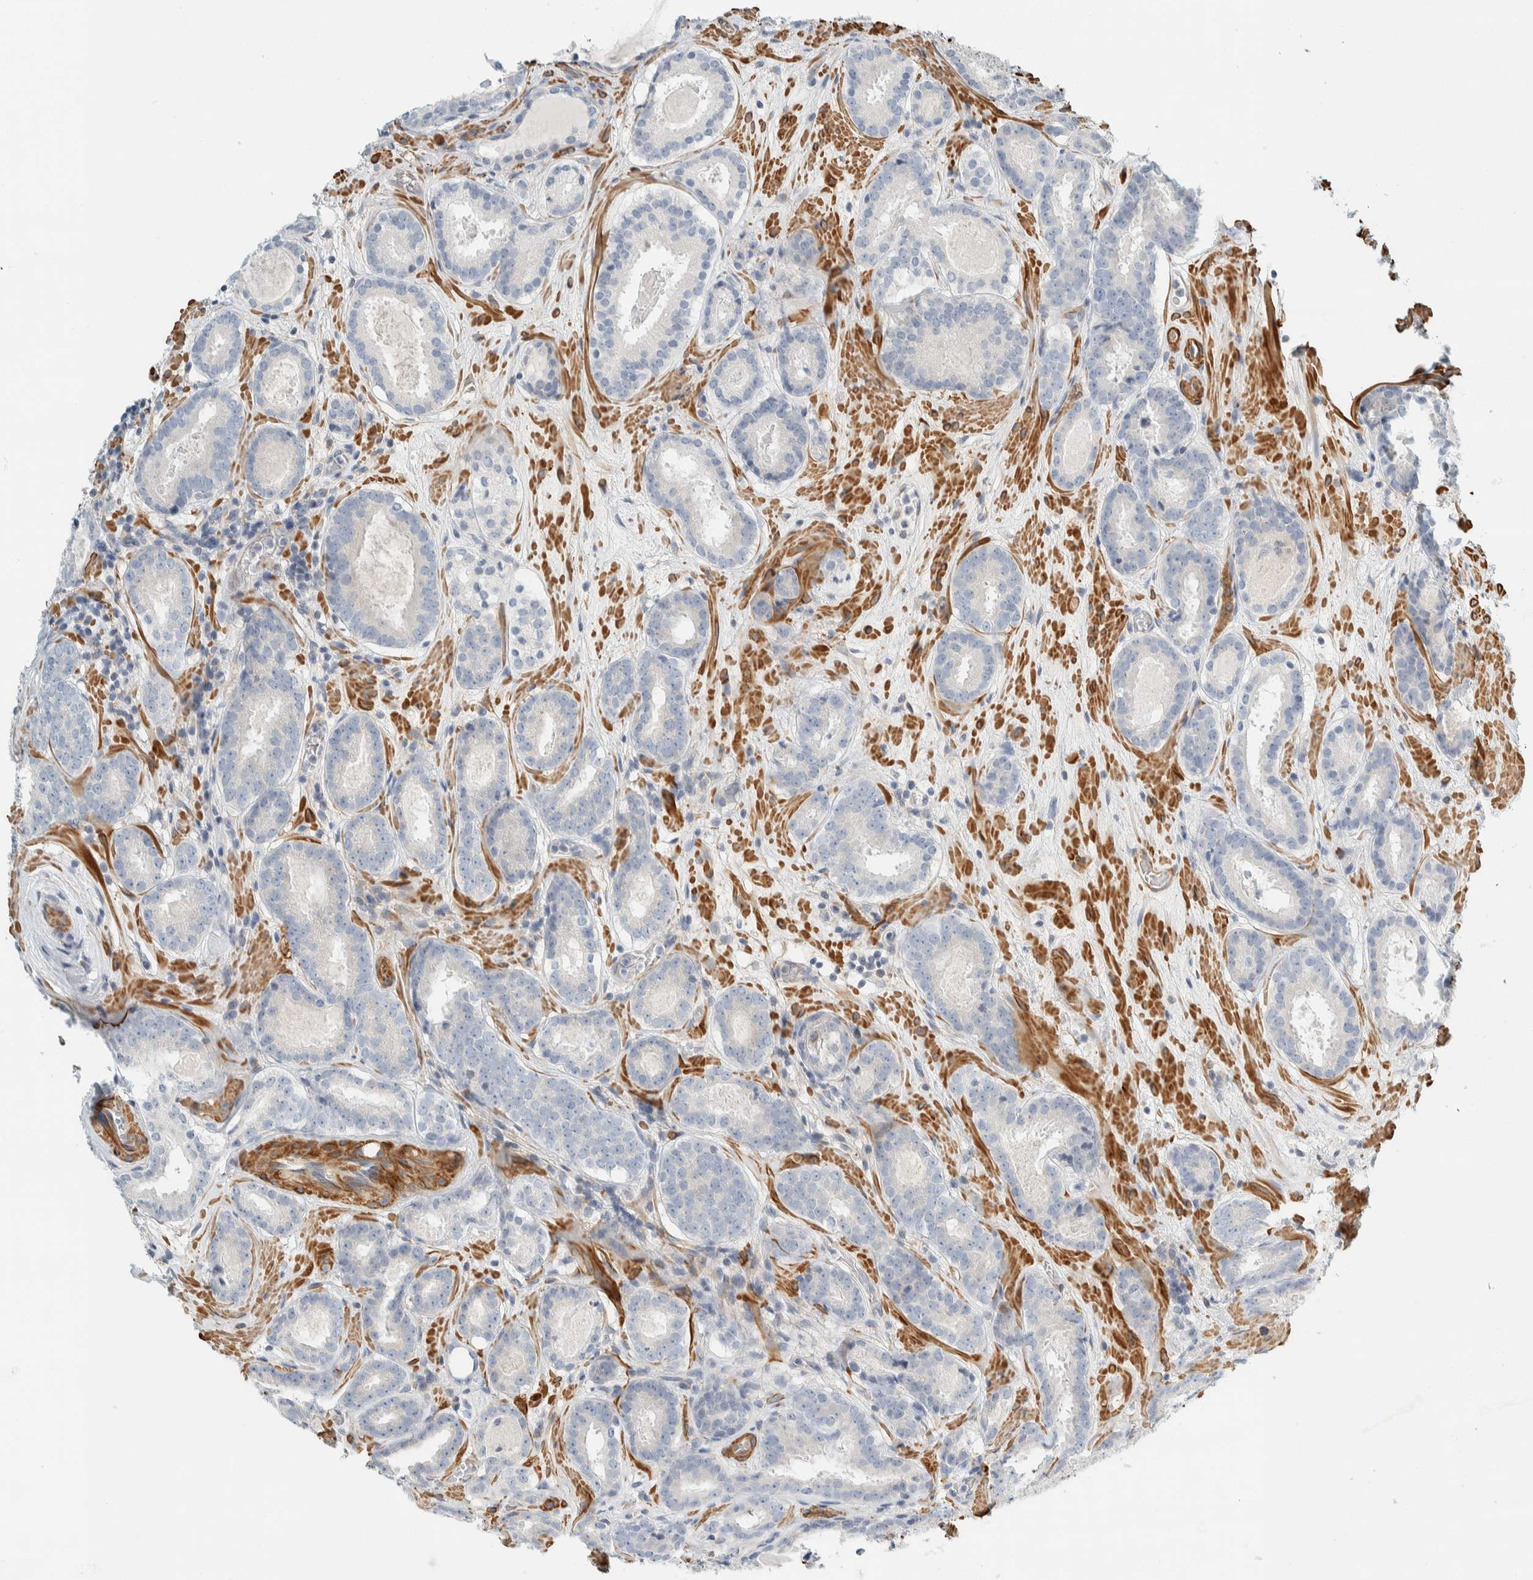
{"staining": {"intensity": "negative", "quantity": "none", "location": "none"}, "tissue": "prostate cancer", "cell_type": "Tumor cells", "image_type": "cancer", "snomed": [{"axis": "morphology", "description": "Adenocarcinoma, Low grade"}, {"axis": "topography", "description": "Prostate"}], "caption": "DAB (3,3'-diaminobenzidine) immunohistochemical staining of human adenocarcinoma (low-grade) (prostate) reveals no significant positivity in tumor cells.", "gene": "CDR2", "patient": {"sex": "male", "age": 69}}